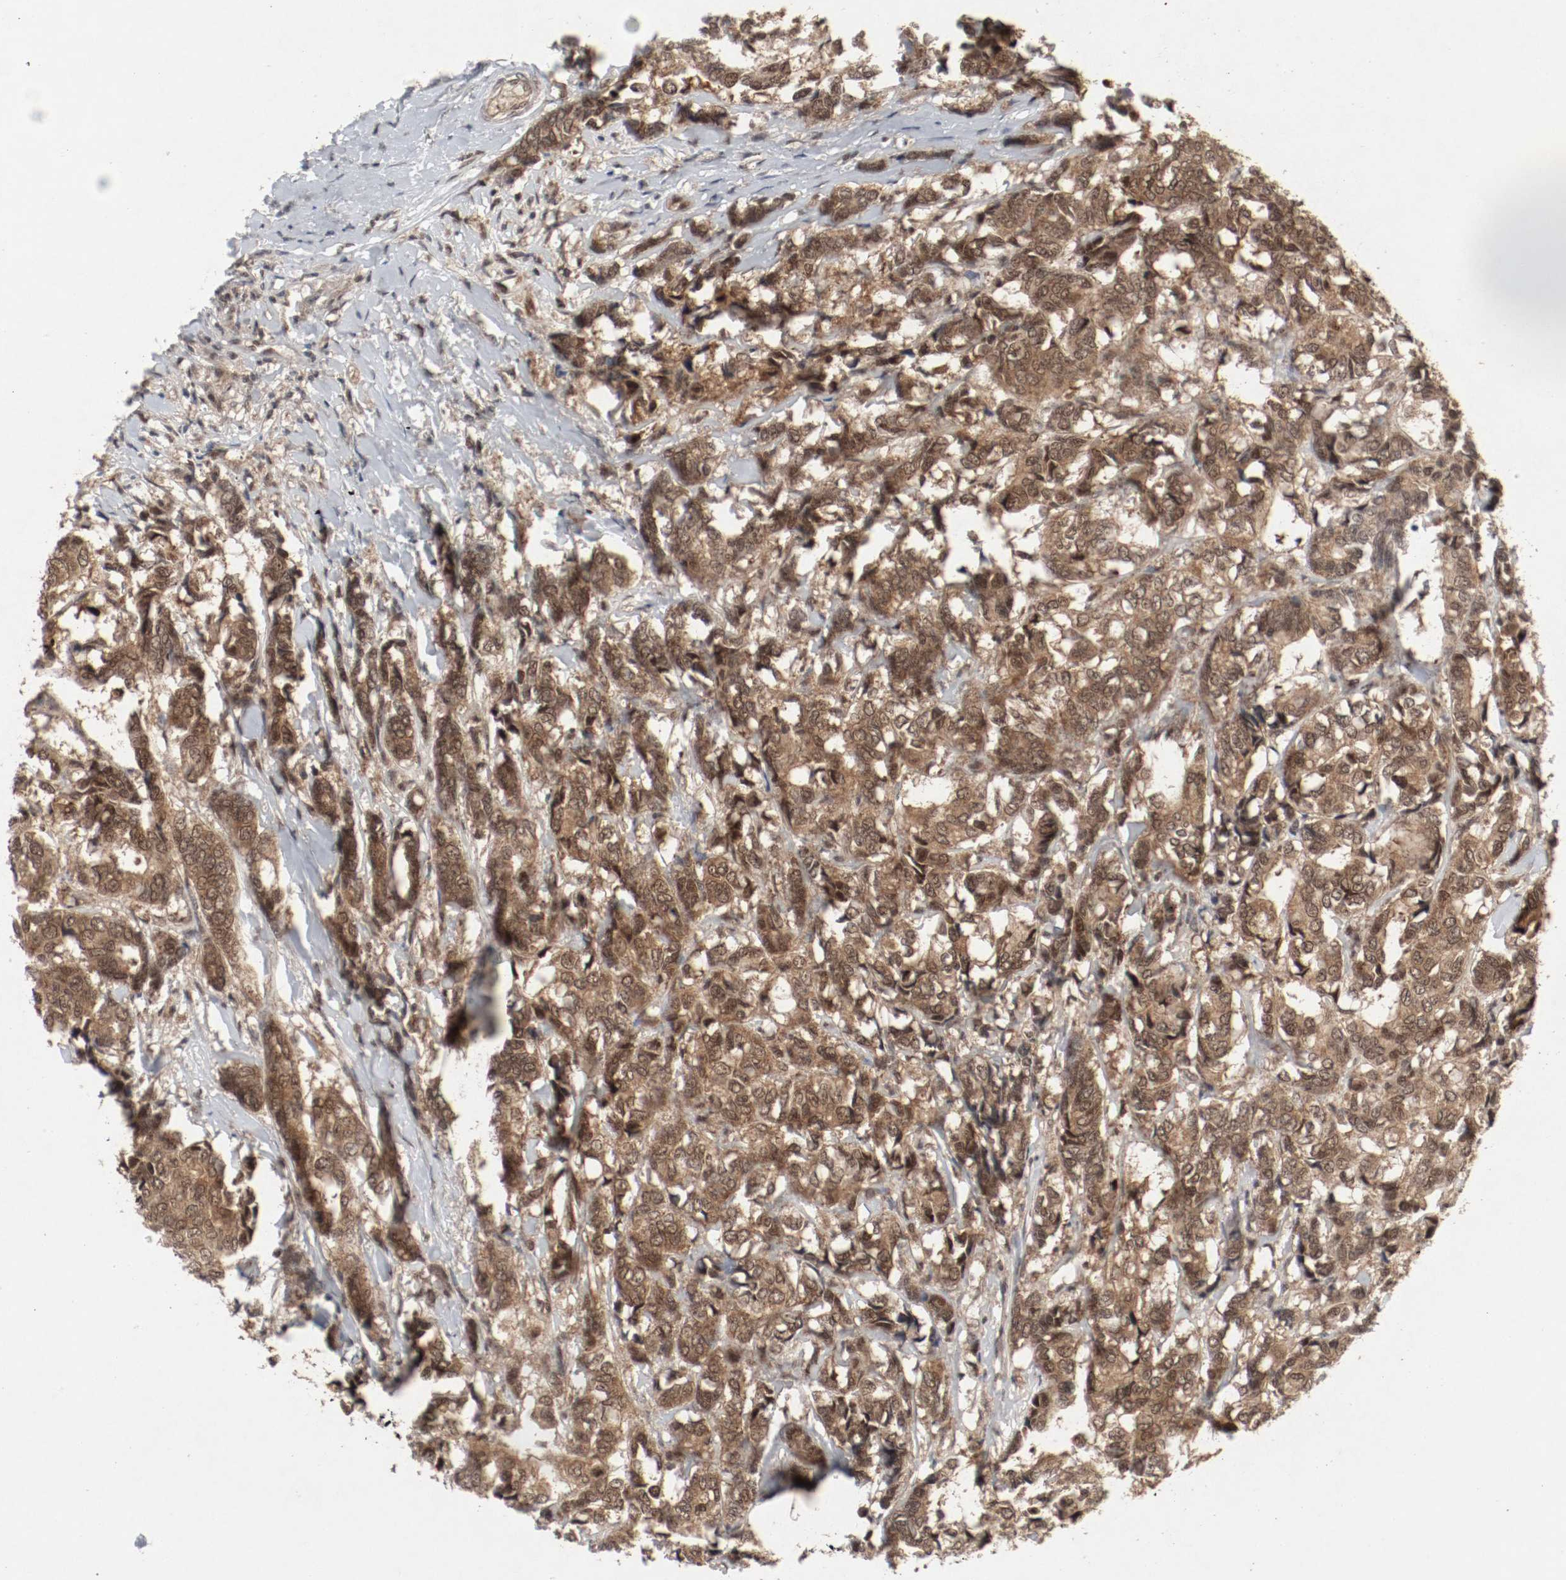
{"staining": {"intensity": "moderate", "quantity": ">75%", "location": "cytoplasmic/membranous,nuclear"}, "tissue": "breast cancer", "cell_type": "Tumor cells", "image_type": "cancer", "snomed": [{"axis": "morphology", "description": "Duct carcinoma"}, {"axis": "topography", "description": "Breast"}], "caption": "Tumor cells demonstrate moderate cytoplasmic/membranous and nuclear expression in approximately >75% of cells in breast cancer. The staining is performed using DAB brown chromogen to label protein expression. The nuclei are counter-stained blue using hematoxylin.", "gene": "CSNK2B", "patient": {"sex": "female", "age": 87}}